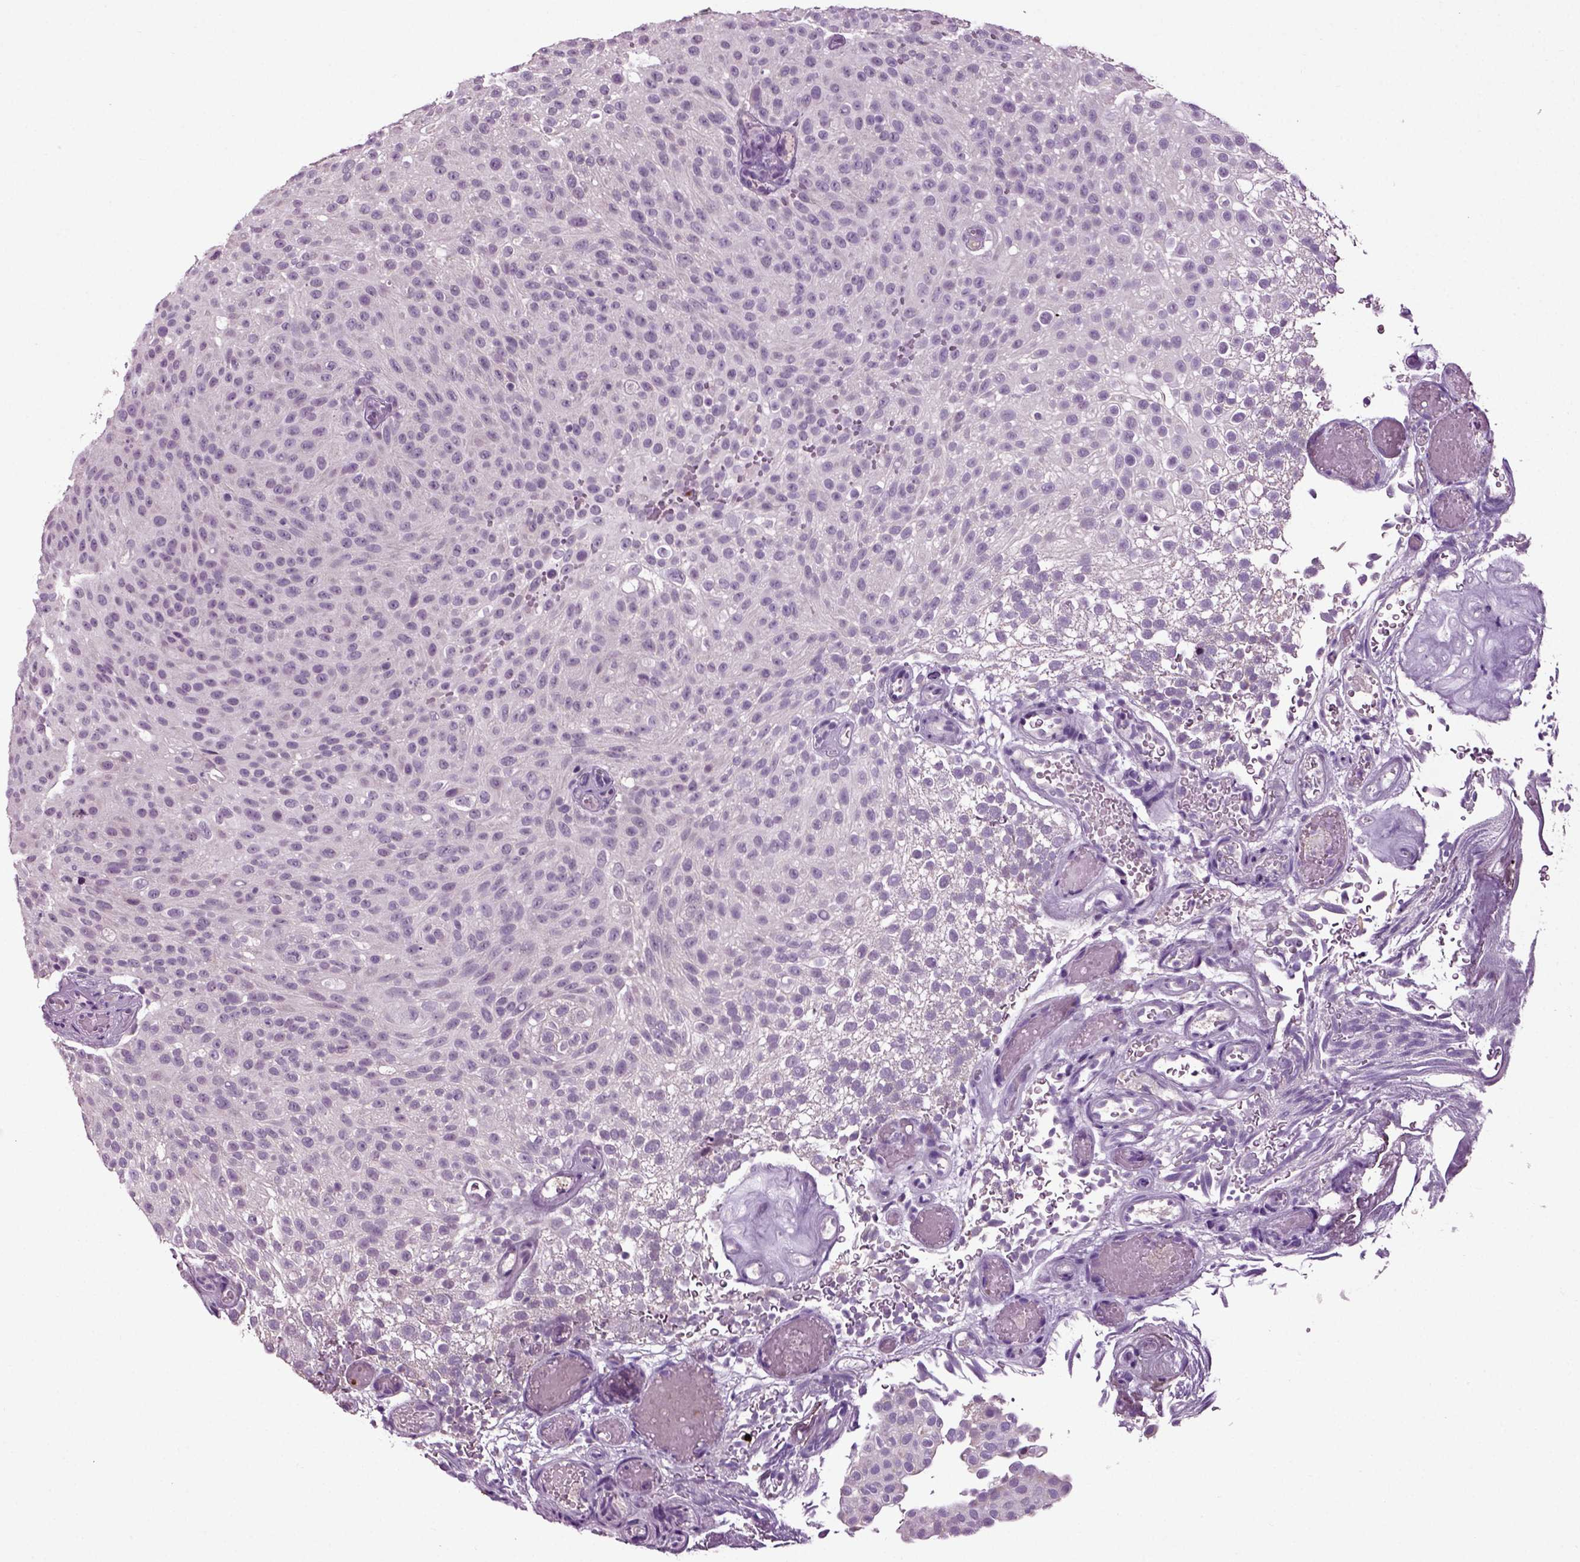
{"staining": {"intensity": "negative", "quantity": "none", "location": "none"}, "tissue": "urothelial cancer", "cell_type": "Tumor cells", "image_type": "cancer", "snomed": [{"axis": "morphology", "description": "Urothelial carcinoma, Low grade"}, {"axis": "topography", "description": "Urinary bladder"}], "caption": "There is no significant staining in tumor cells of urothelial carcinoma (low-grade).", "gene": "SPATA17", "patient": {"sex": "male", "age": 78}}